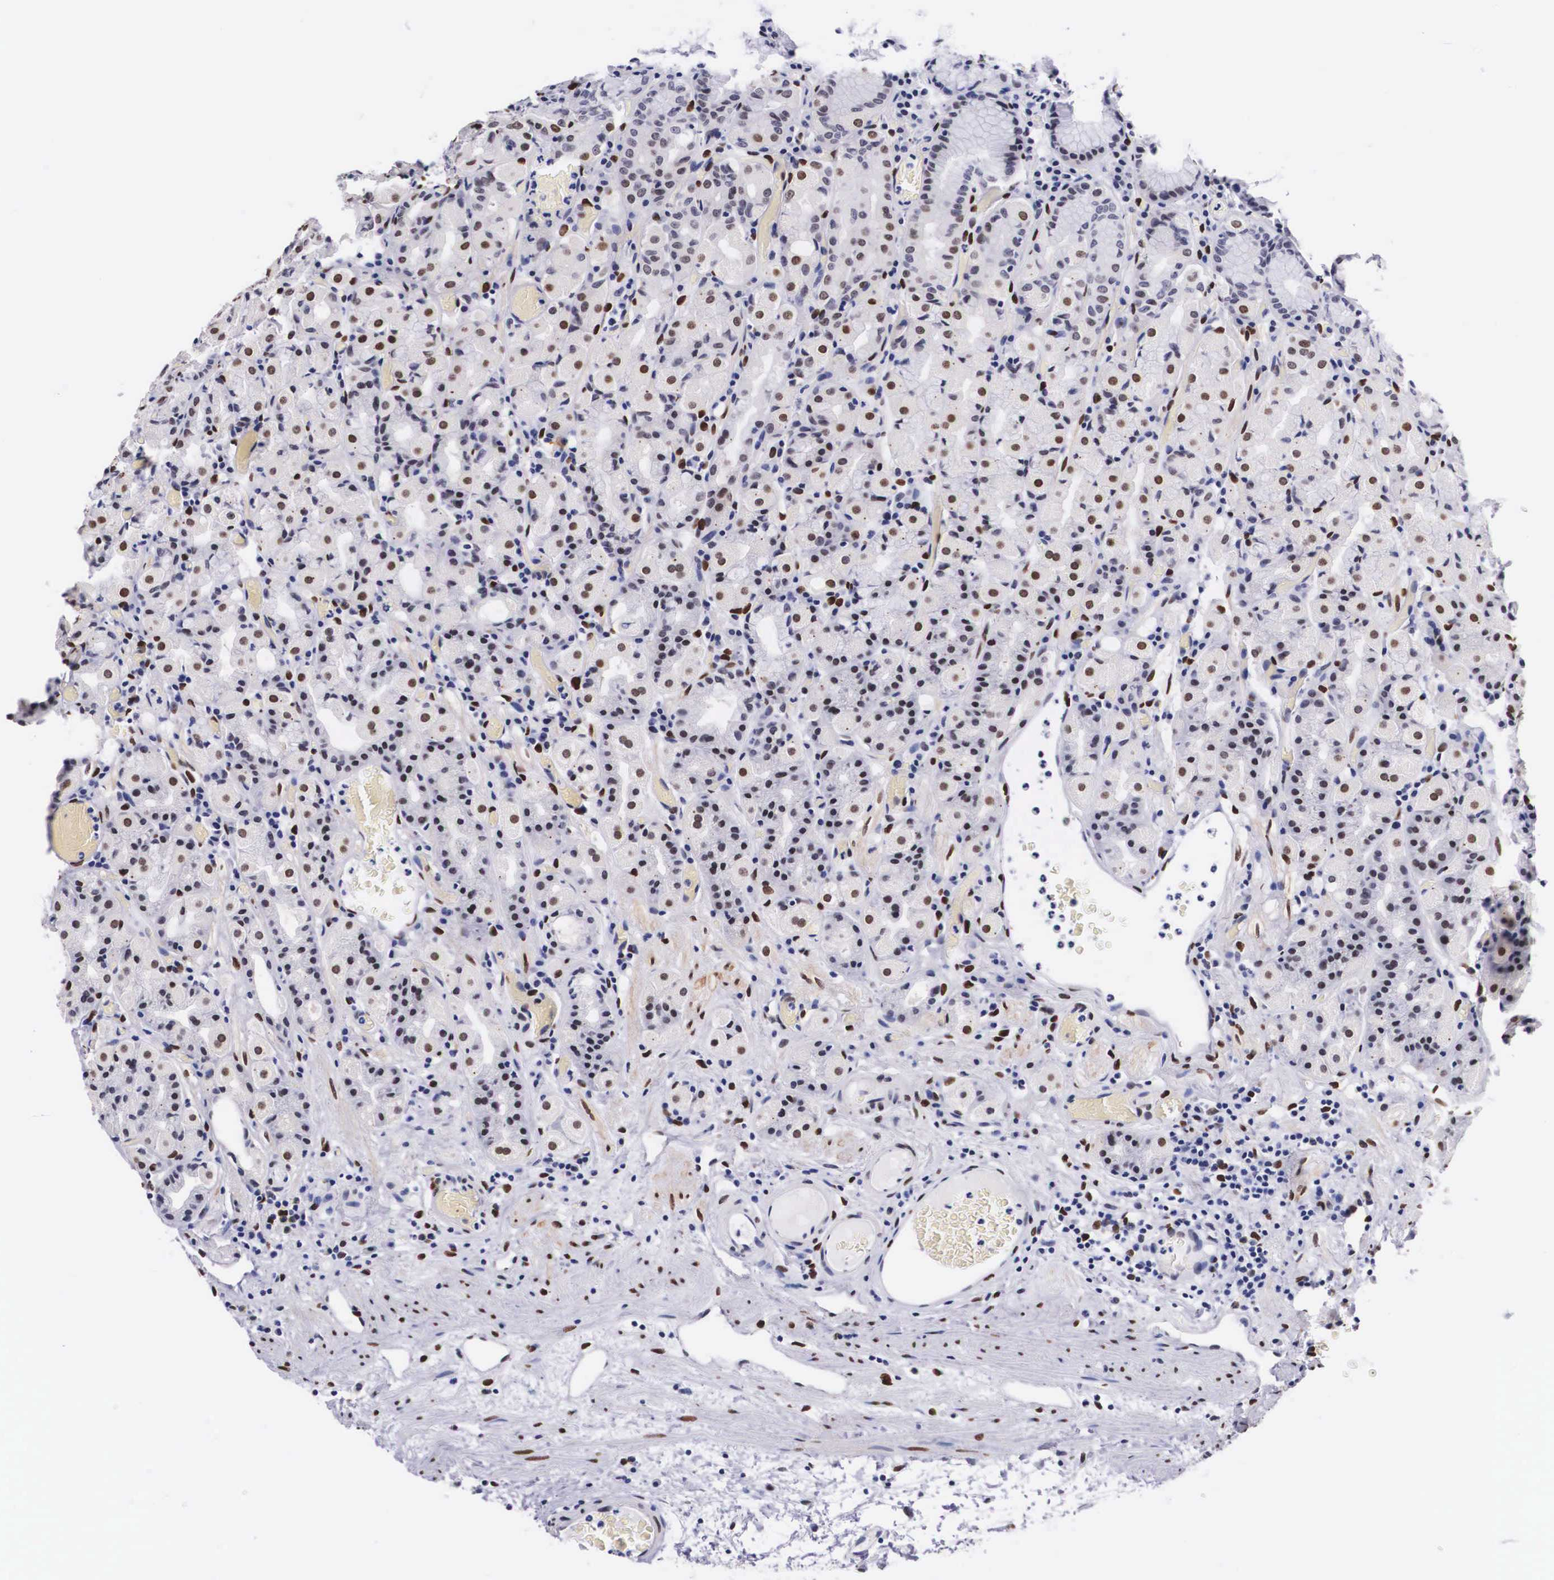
{"staining": {"intensity": "strong", "quantity": "25%-75%", "location": "nuclear"}, "tissue": "stomach", "cell_type": "Glandular cells", "image_type": "normal", "snomed": [{"axis": "morphology", "description": "Normal tissue, NOS"}, {"axis": "topography", "description": "Stomach, lower"}], "caption": "Protein staining of unremarkable stomach displays strong nuclear expression in approximately 25%-75% of glandular cells.", "gene": "KHDRBS3", "patient": {"sex": "male", "age": 58}}